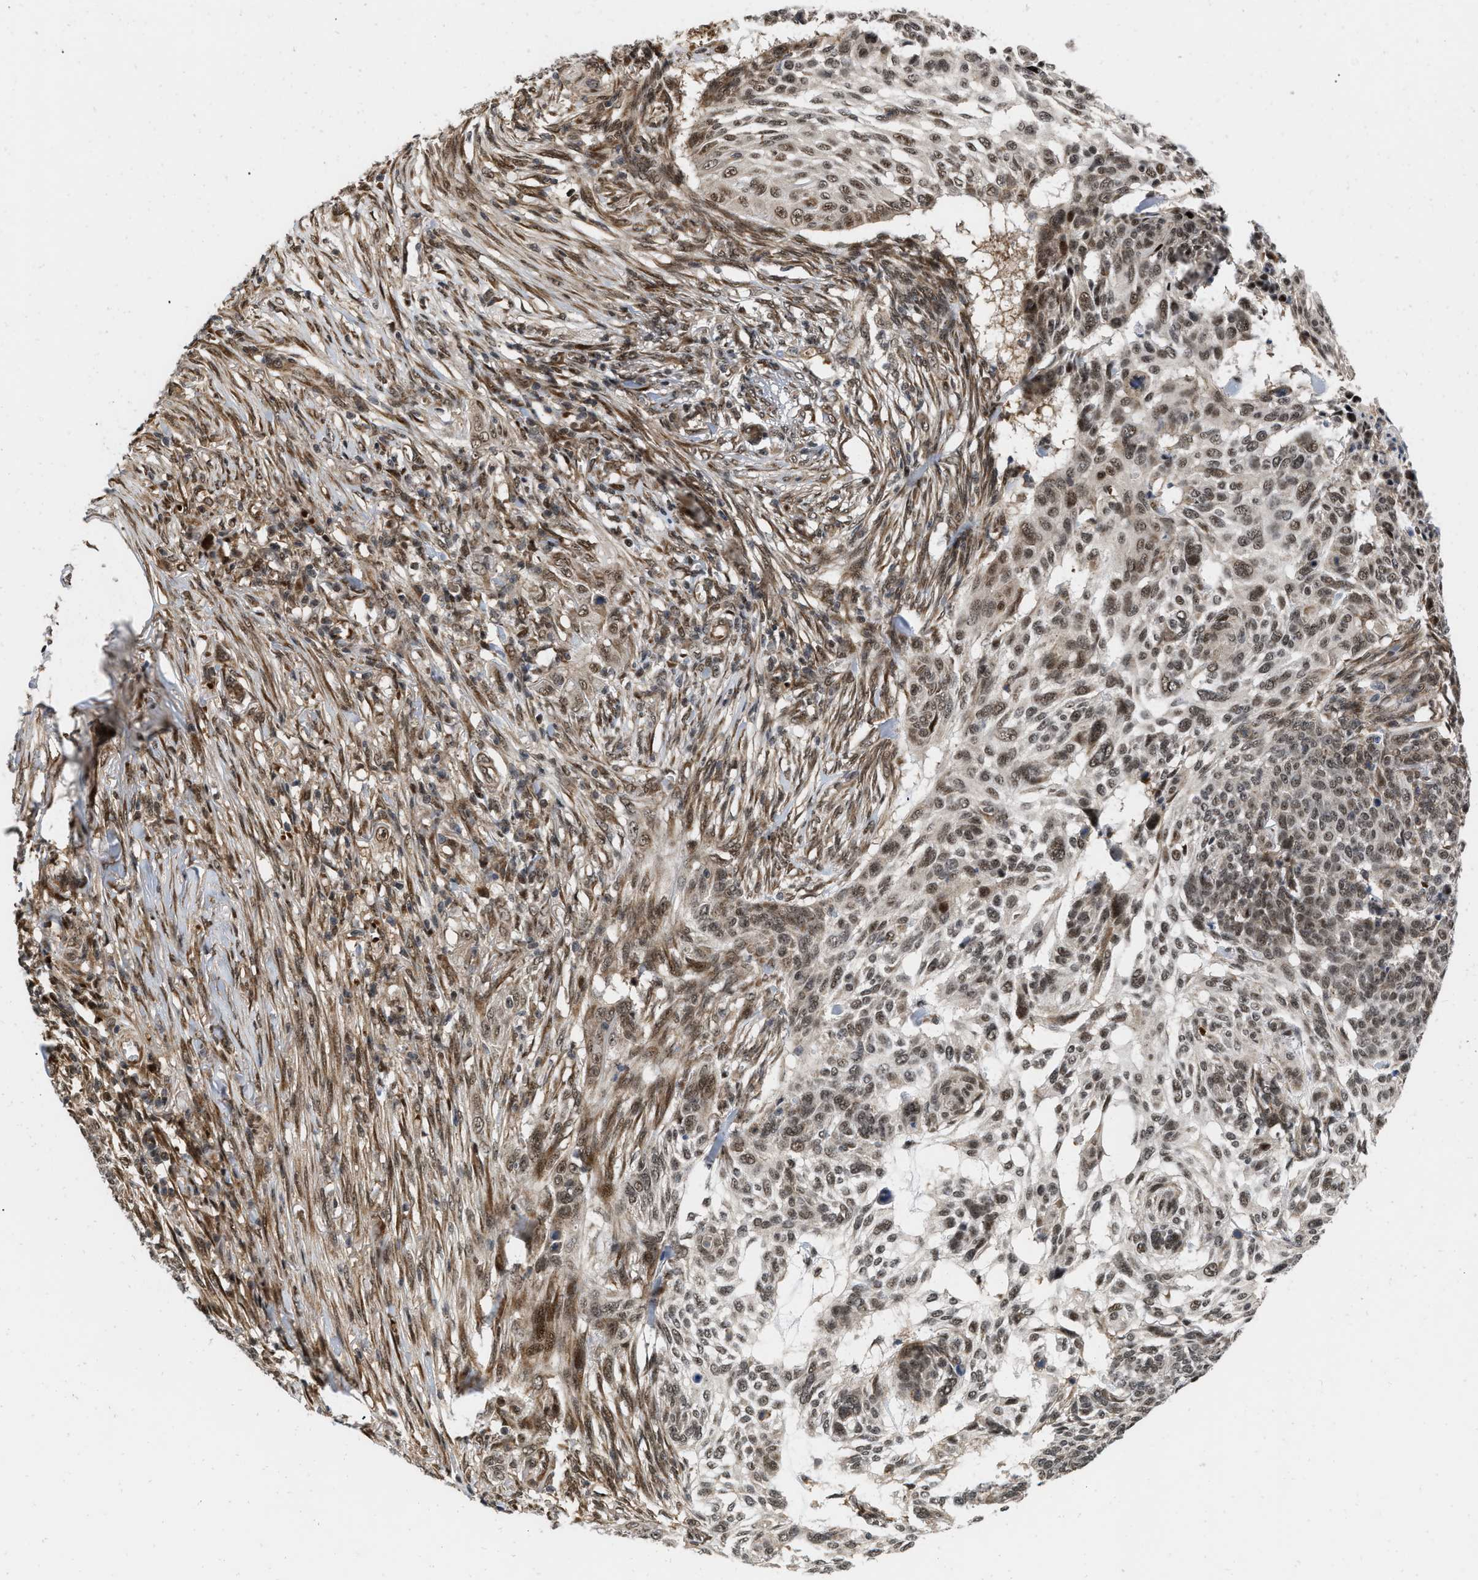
{"staining": {"intensity": "moderate", "quantity": ">75%", "location": "nuclear"}, "tissue": "skin cancer", "cell_type": "Tumor cells", "image_type": "cancer", "snomed": [{"axis": "morphology", "description": "Basal cell carcinoma"}, {"axis": "topography", "description": "Skin"}], "caption": "Skin basal cell carcinoma tissue demonstrates moderate nuclear staining in about >75% of tumor cells, visualized by immunohistochemistry.", "gene": "ANKRD11", "patient": {"sex": "male", "age": 85}}